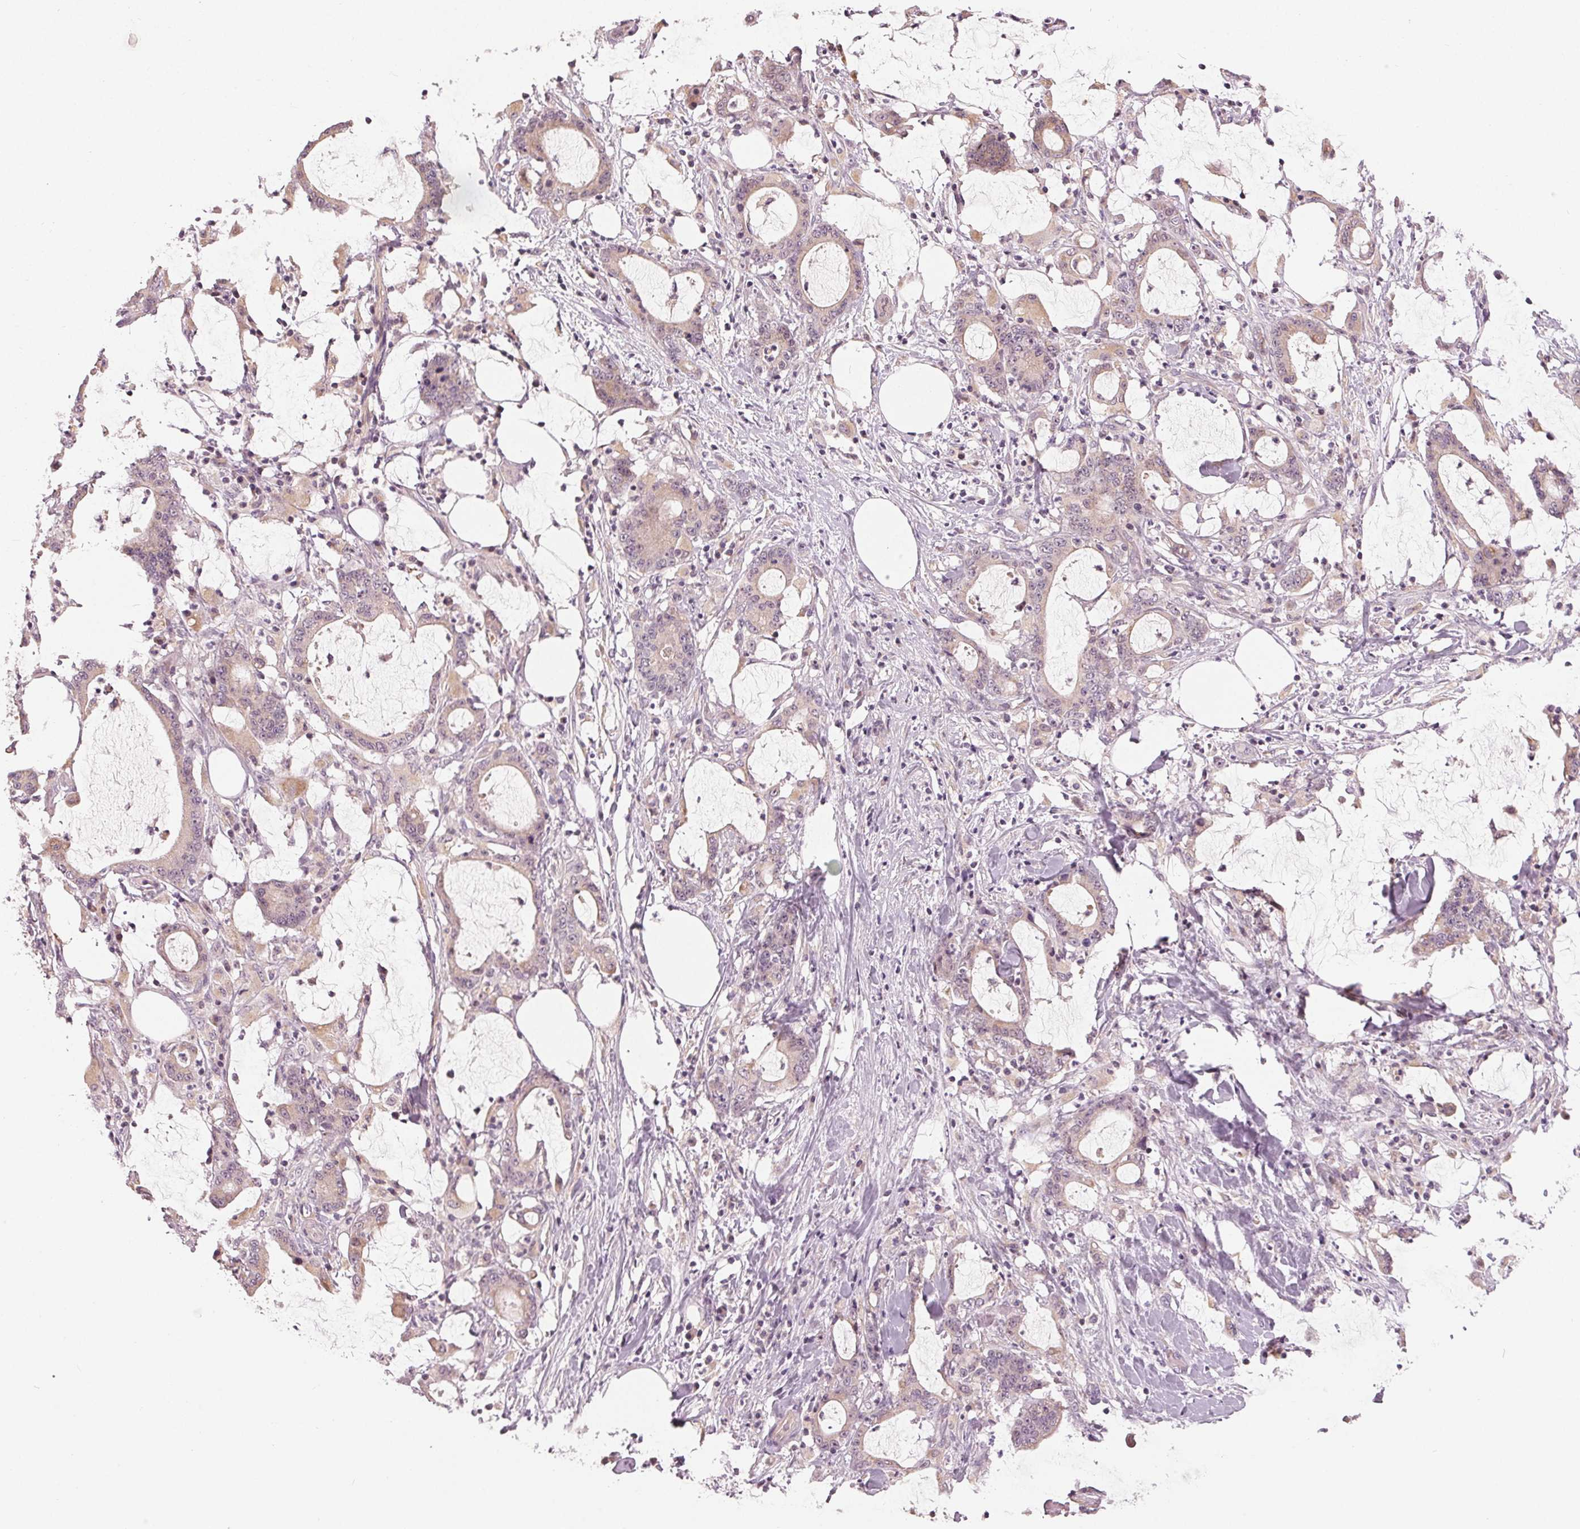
{"staining": {"intensity": "weak", "quantity": "<25%", "location": "cytoplasmic/membranous"}, "tissue": "stomach cancer", "cell_type": "Tumor cells", "image_type": "cancer", "snomed": [{"axis": "morphology", "description": "Adenocarcinoma, NOS"}, {"axis": "topography", "description": "Stomach, upper"}], "caption": "Human stomach cancer stained for a protein using immunohistochemistry shows no expression in tumor cells.", "gene": "ZNF605", "patient": {"sex": "male", "age": 68}}